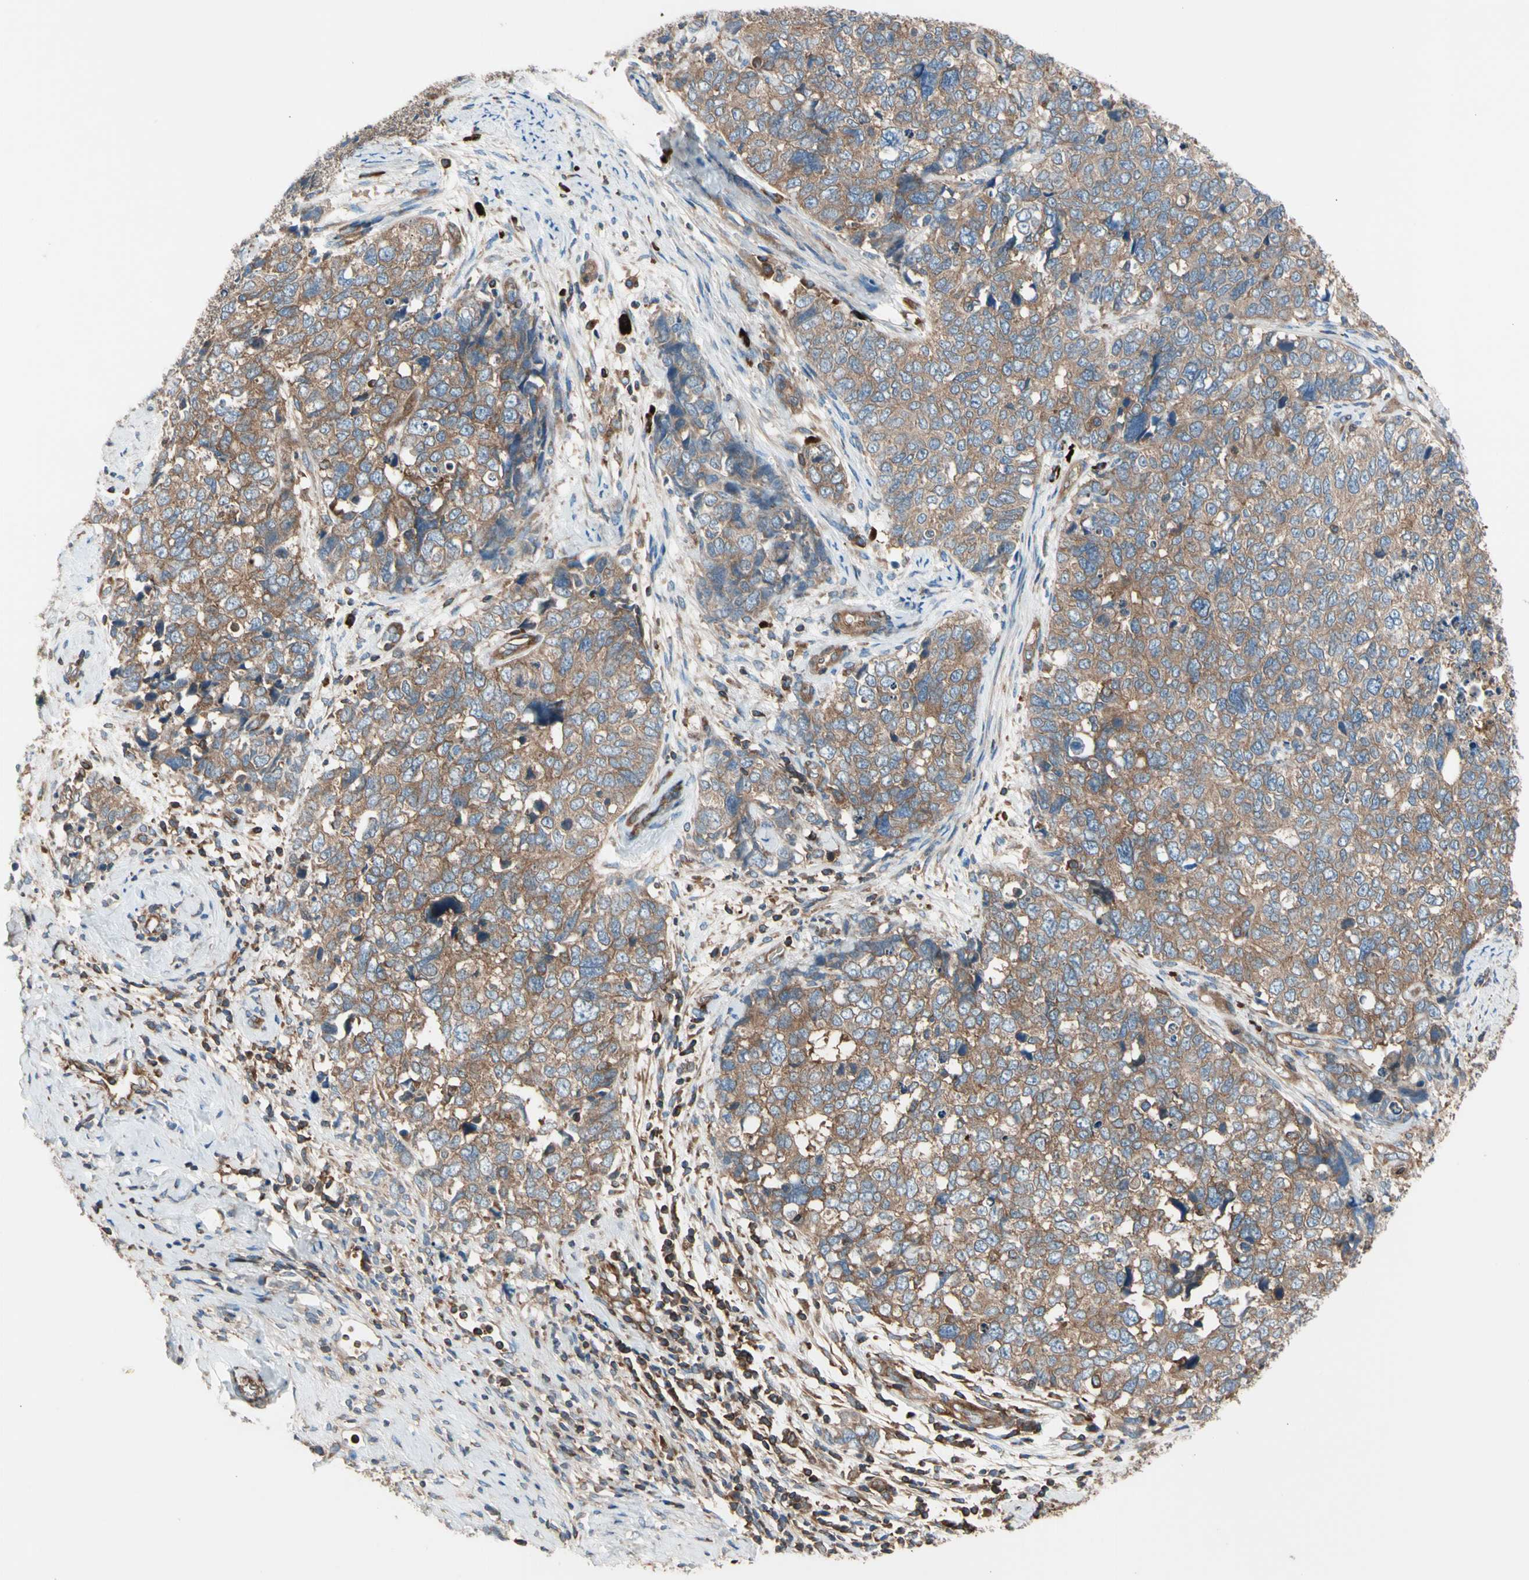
{"staining": {"intensity": "moderate", "quantity": ">75%", "location": "cytoplasmic/membranous"}, "tissue": "cervical cancer", "cell_type": "Tumor cells", "image_type": "cancer", "snomed": [{"axis": "morphology", "description": "Squamous cell carcinoma, NOS"}, {"axis": "topography", "description": "Cervix"}], "caption": "Cervical cancer stained with a brown dye exhibits moderate cytoplasmic/membranous positive positivity in about >75% of tumor cells.", "gene": "ROCK1", "patient": {"sex": "female", "age": 63}}